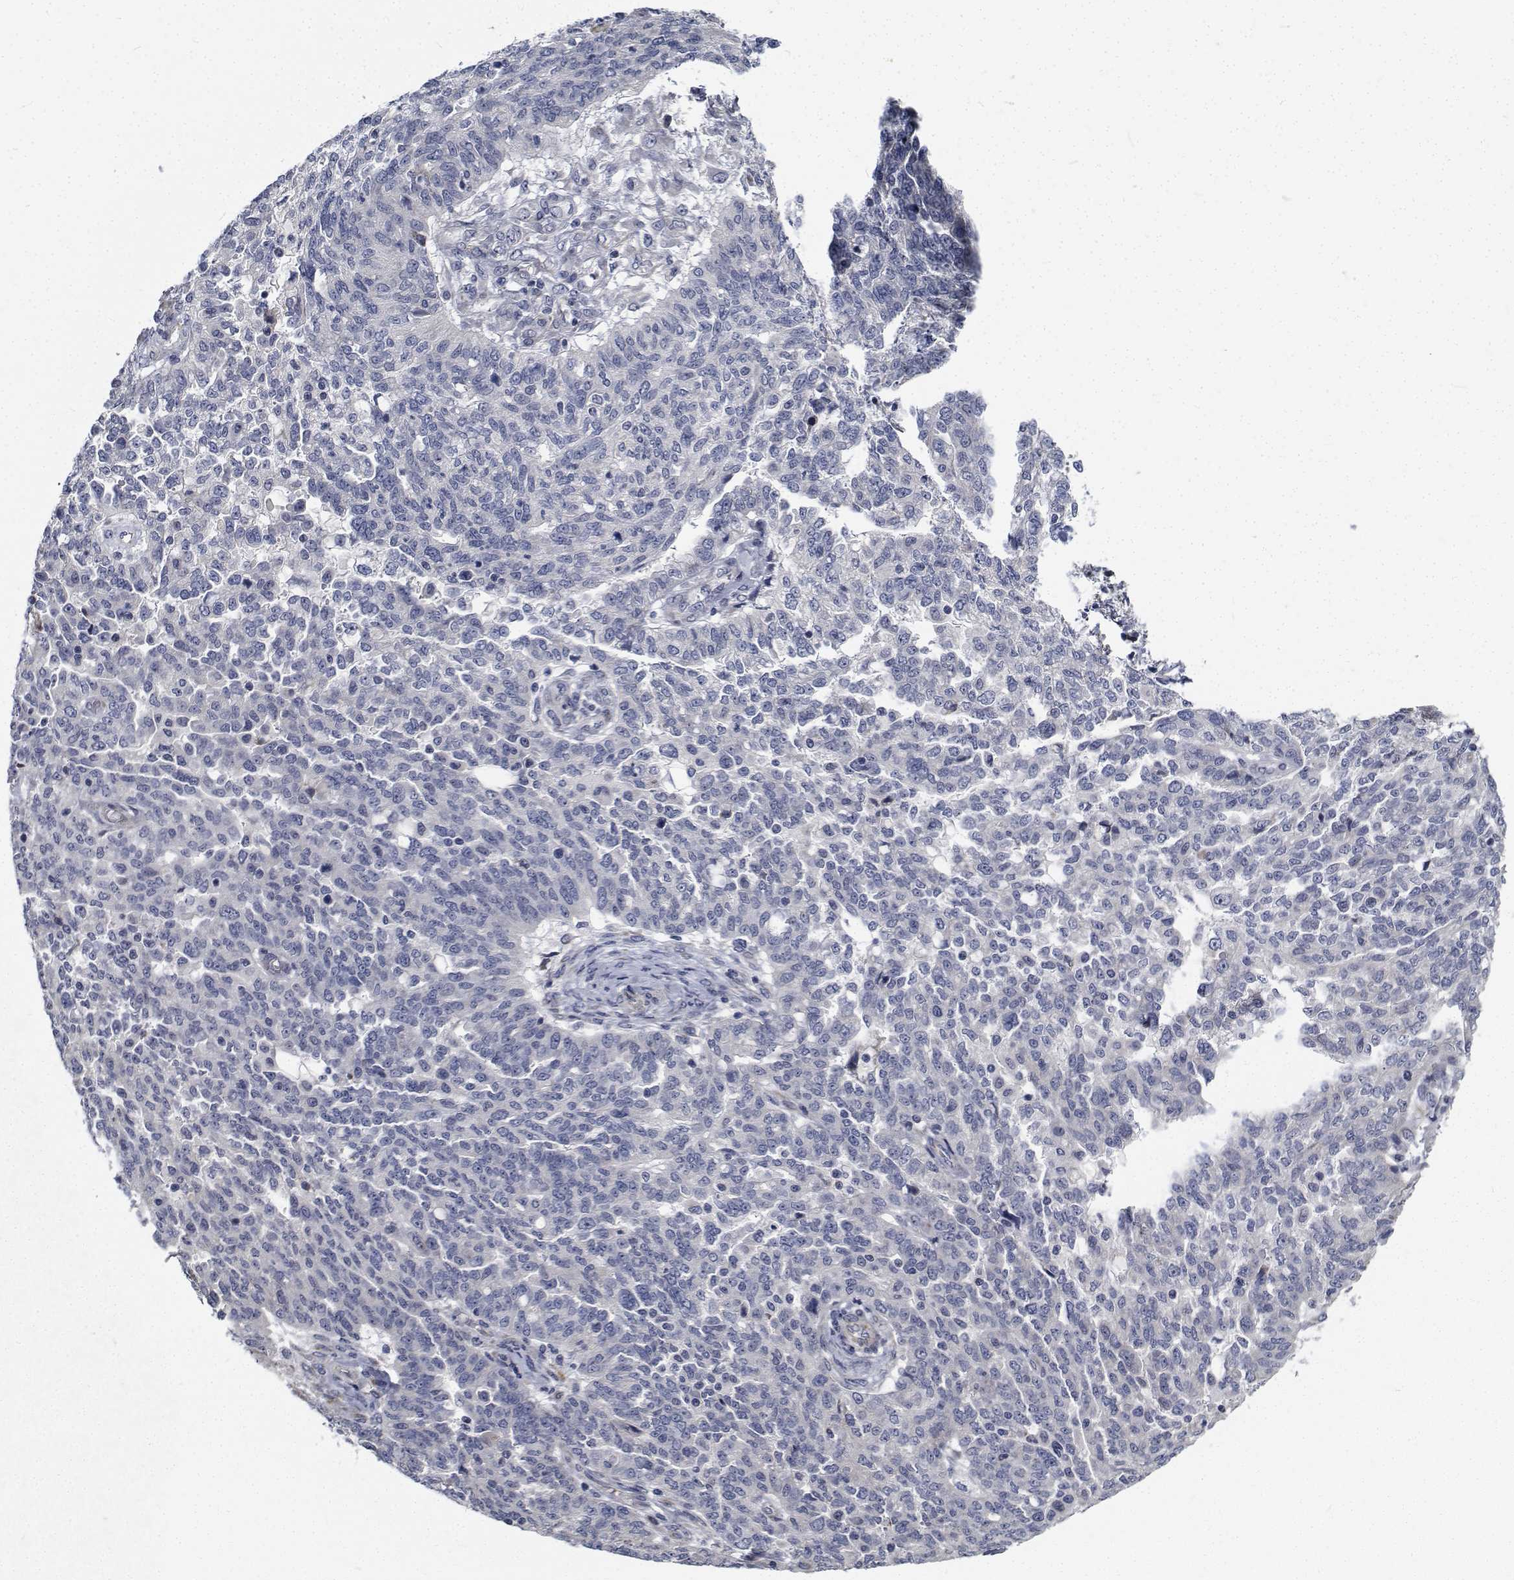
{"staining": {"intensity": "negative", "quantity": "none", "location": "none"}, "tissue": "ovarian cancer", "cell_type": "Tumor cells", "image_type": "cancer", "snomed": [{"axis": "morphology", "description": "Cystadenocarcinoma, serous, NOS"}, {"axis": "topography", "description": "Ovary"}], "caption": "Immunohistochemical staining of human ovarian cancer (serous cystadenocarcinoma) displays no significant expression in tumor cells.", "gene": "TTBK1", "patient": {"sex": "female", "age": 67}}